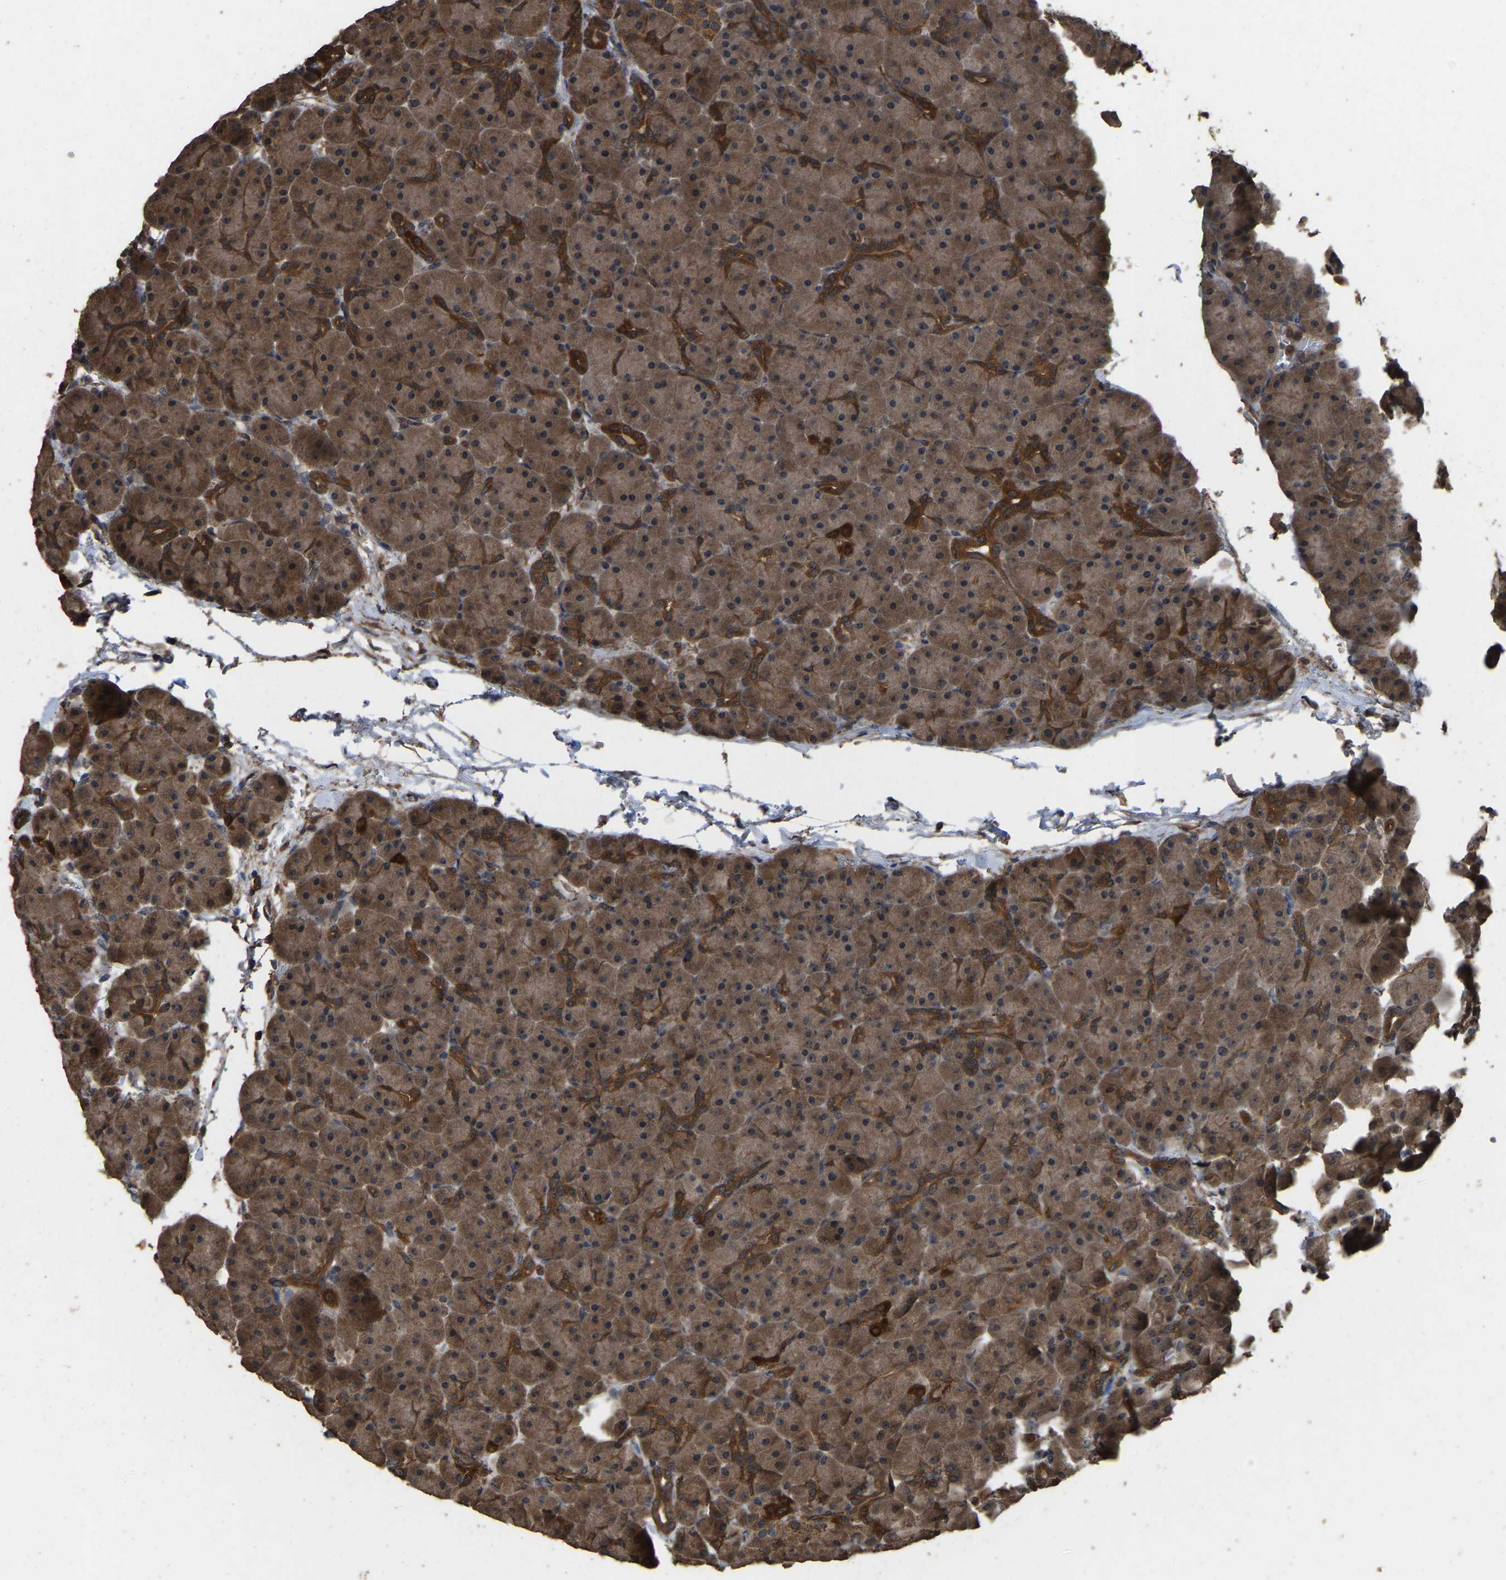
{"staining": {"intensity": "moderate", "quantity": "25%-75%", "location": "cytoplasmic/membranous"}, "tissue": "pancreas", "cell_type": "Exocrine glandular cells", "image_type": "normal", "snomed": [{"axis": "morphology", "description": "Normal tissue, NOS"}, {"axis": "topography", "description": "Pancreas"}], "caption": "DAB (3,3'-diaminobenzidine) immunohistochemical staining of unremarkable pancreas shows moderate cytoplasmic/membranous protein expression in approximately 25%-75% of exocrine glandular cells. The staining is performed using DAB brown chromogen to label protein expression. The nuclei are counter-stained blue using hematoxylin.", "gene": "FHIT", "patient": {"sex": "male", "age": 66}}